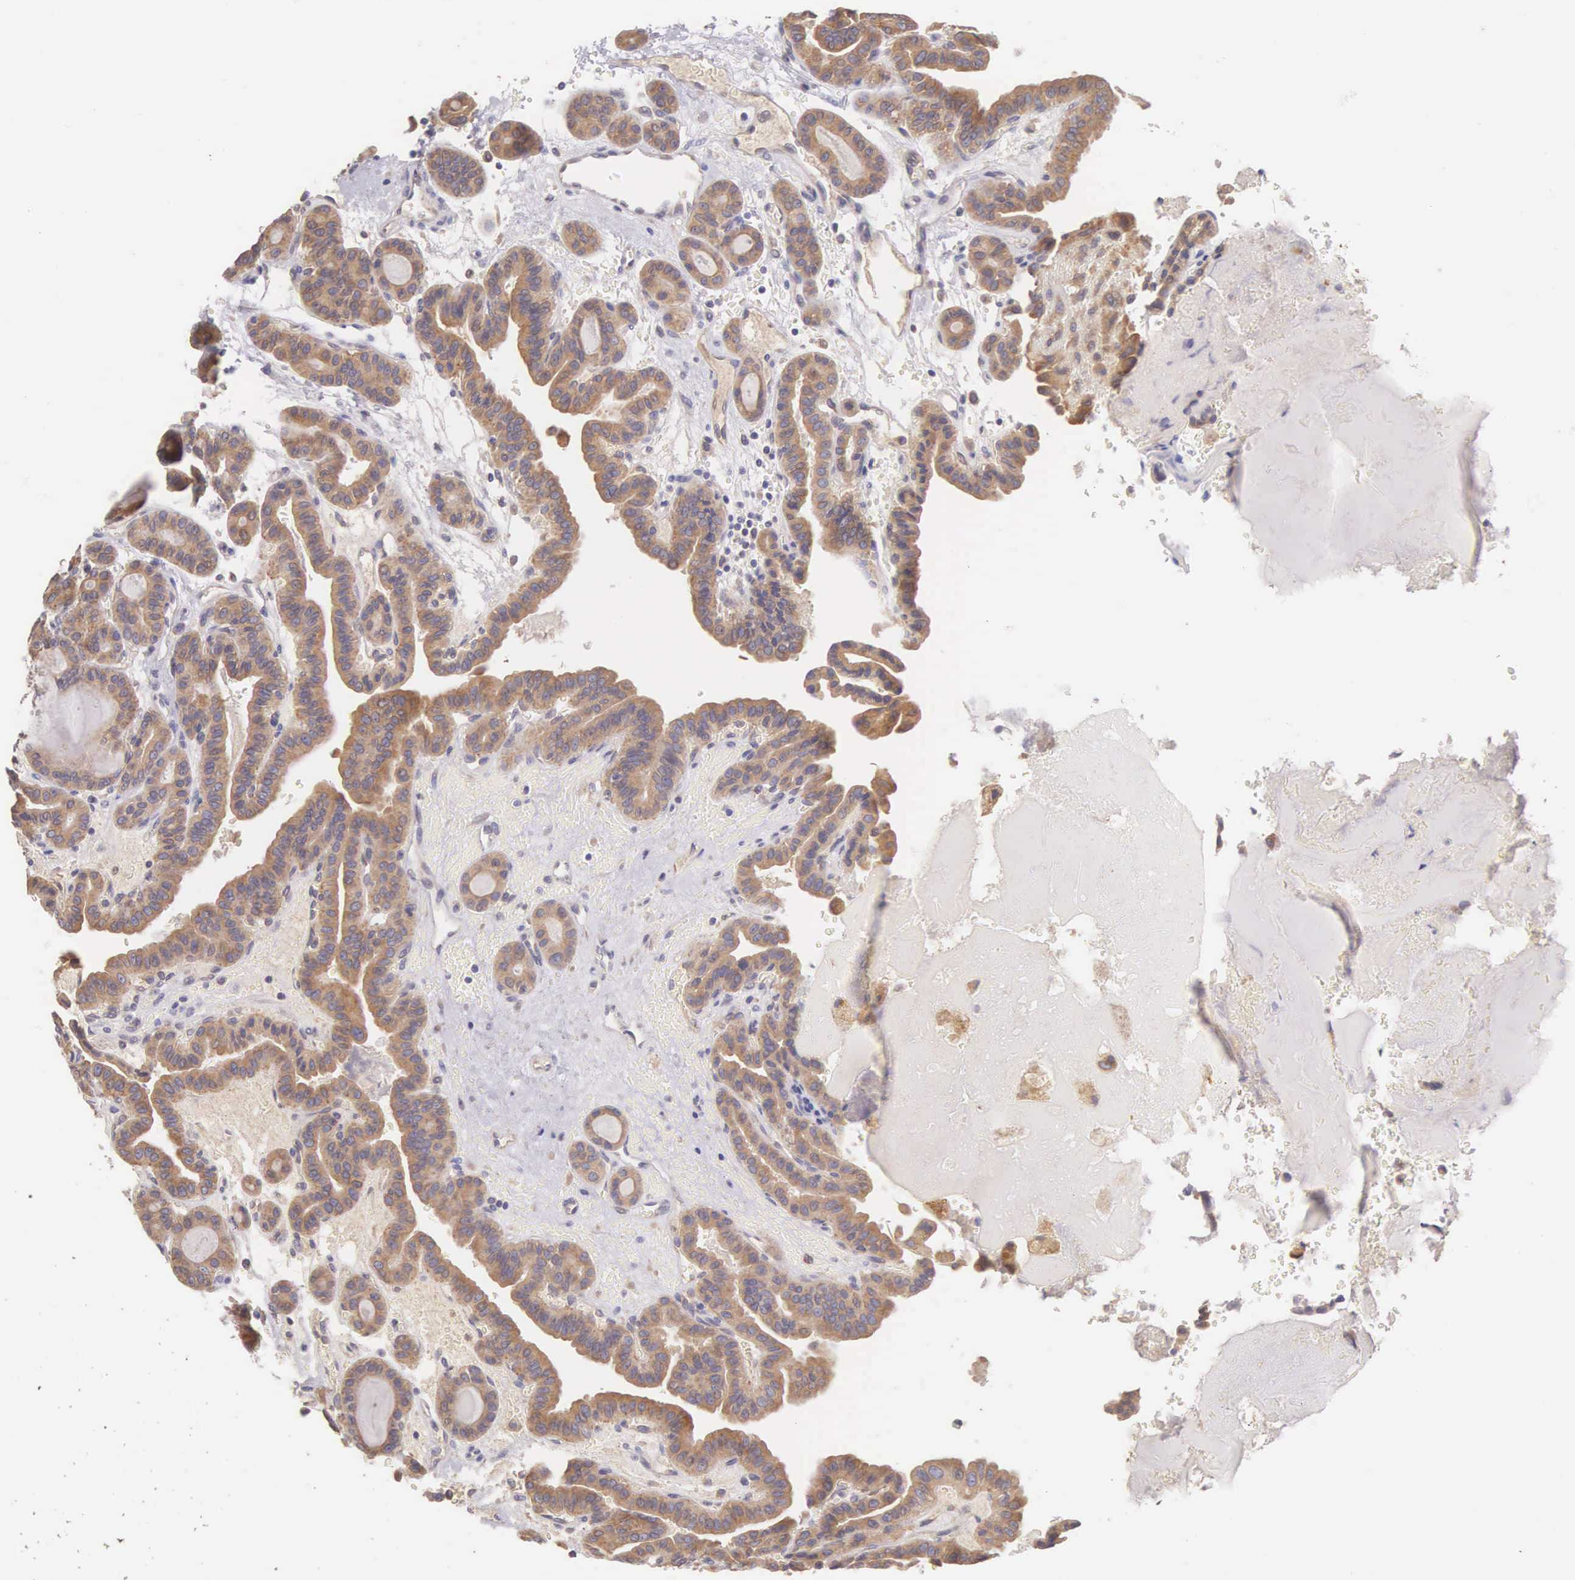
{"staining": {"intensity": "weak", "quantity": ">75%", "location": "cytoplasmic/membranous"}, "tissue": "thyroid cancer", "cell_type": "Tumor cells", "image_type": "cancer", "snomed": [{"axis": "morphology", "description": "Papillary adenocarcinoma, NOS"}, {"axis": "topography", "description": "Thyroid gland"}], "caption": "Thyroid papillary adenocarcinoma stained with a brown dye displays weak cytoplasmic/membranous positive expression in approximately >75% of tumor cells.", "gene": "NSDHL", "patient": {"sex": "male", "age": 87}}